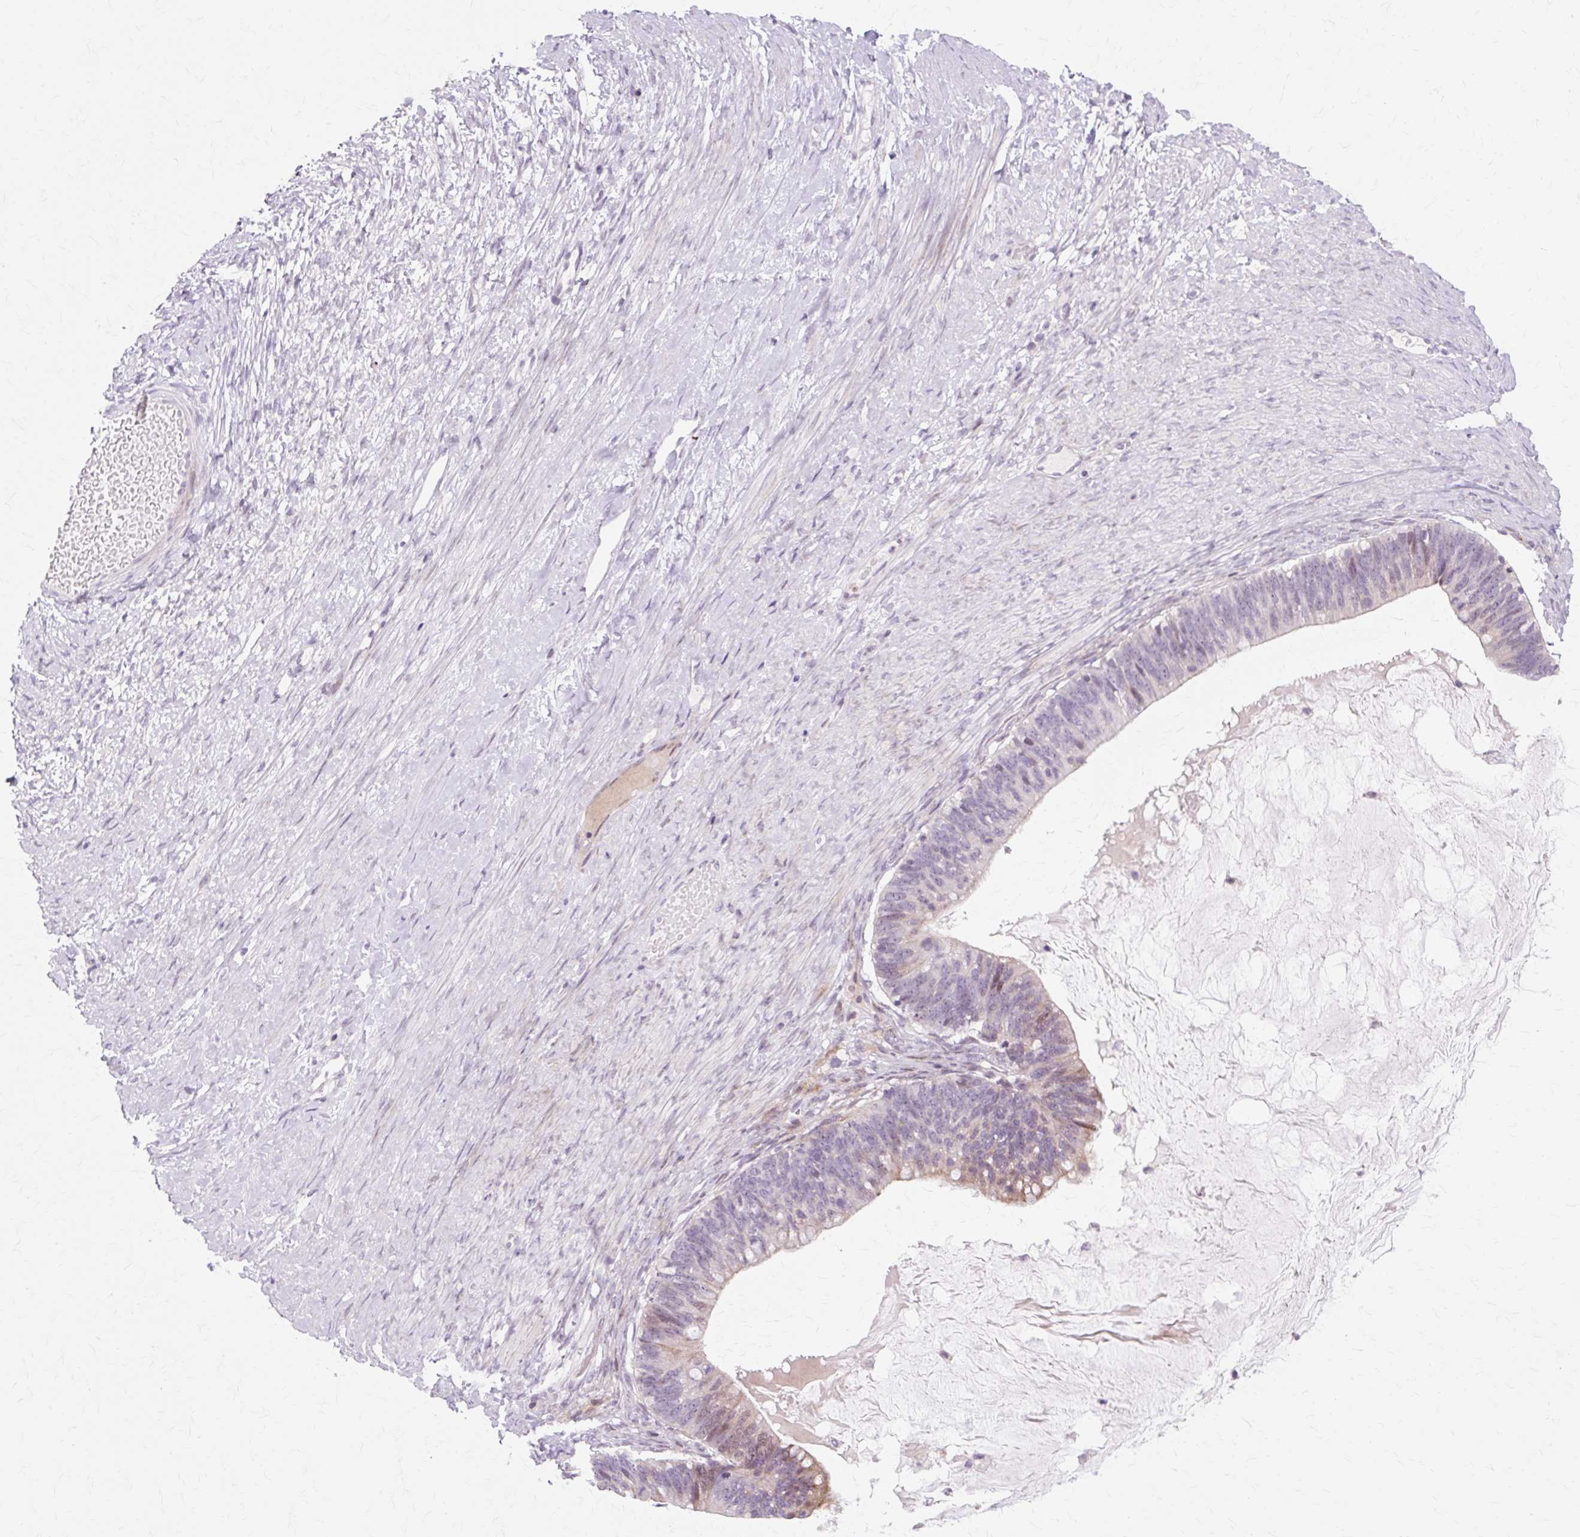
{"staining": {"intensity": "weak", "quantity": "<25%", "location": "cytoplasmic/membranous,nuclear"}, "tissue": "ovarian cancer", "cell_type": "Tumor cells", "image_type": "cancer", "snomed": [{"axis": "morphology", "description": "Cystadenocarcinoma, mucinous, NOS"}, {"axis": "topography", "description": "Ovary"}], "caption": "This photomicrograph is of ovarian cancer stained with IHC to label a protein in brown with the nuclei are counter-stained blue. There is no expression in tumor cells.", "gene": "IRX2", "patient": {"sex": "female", "age": 61}}